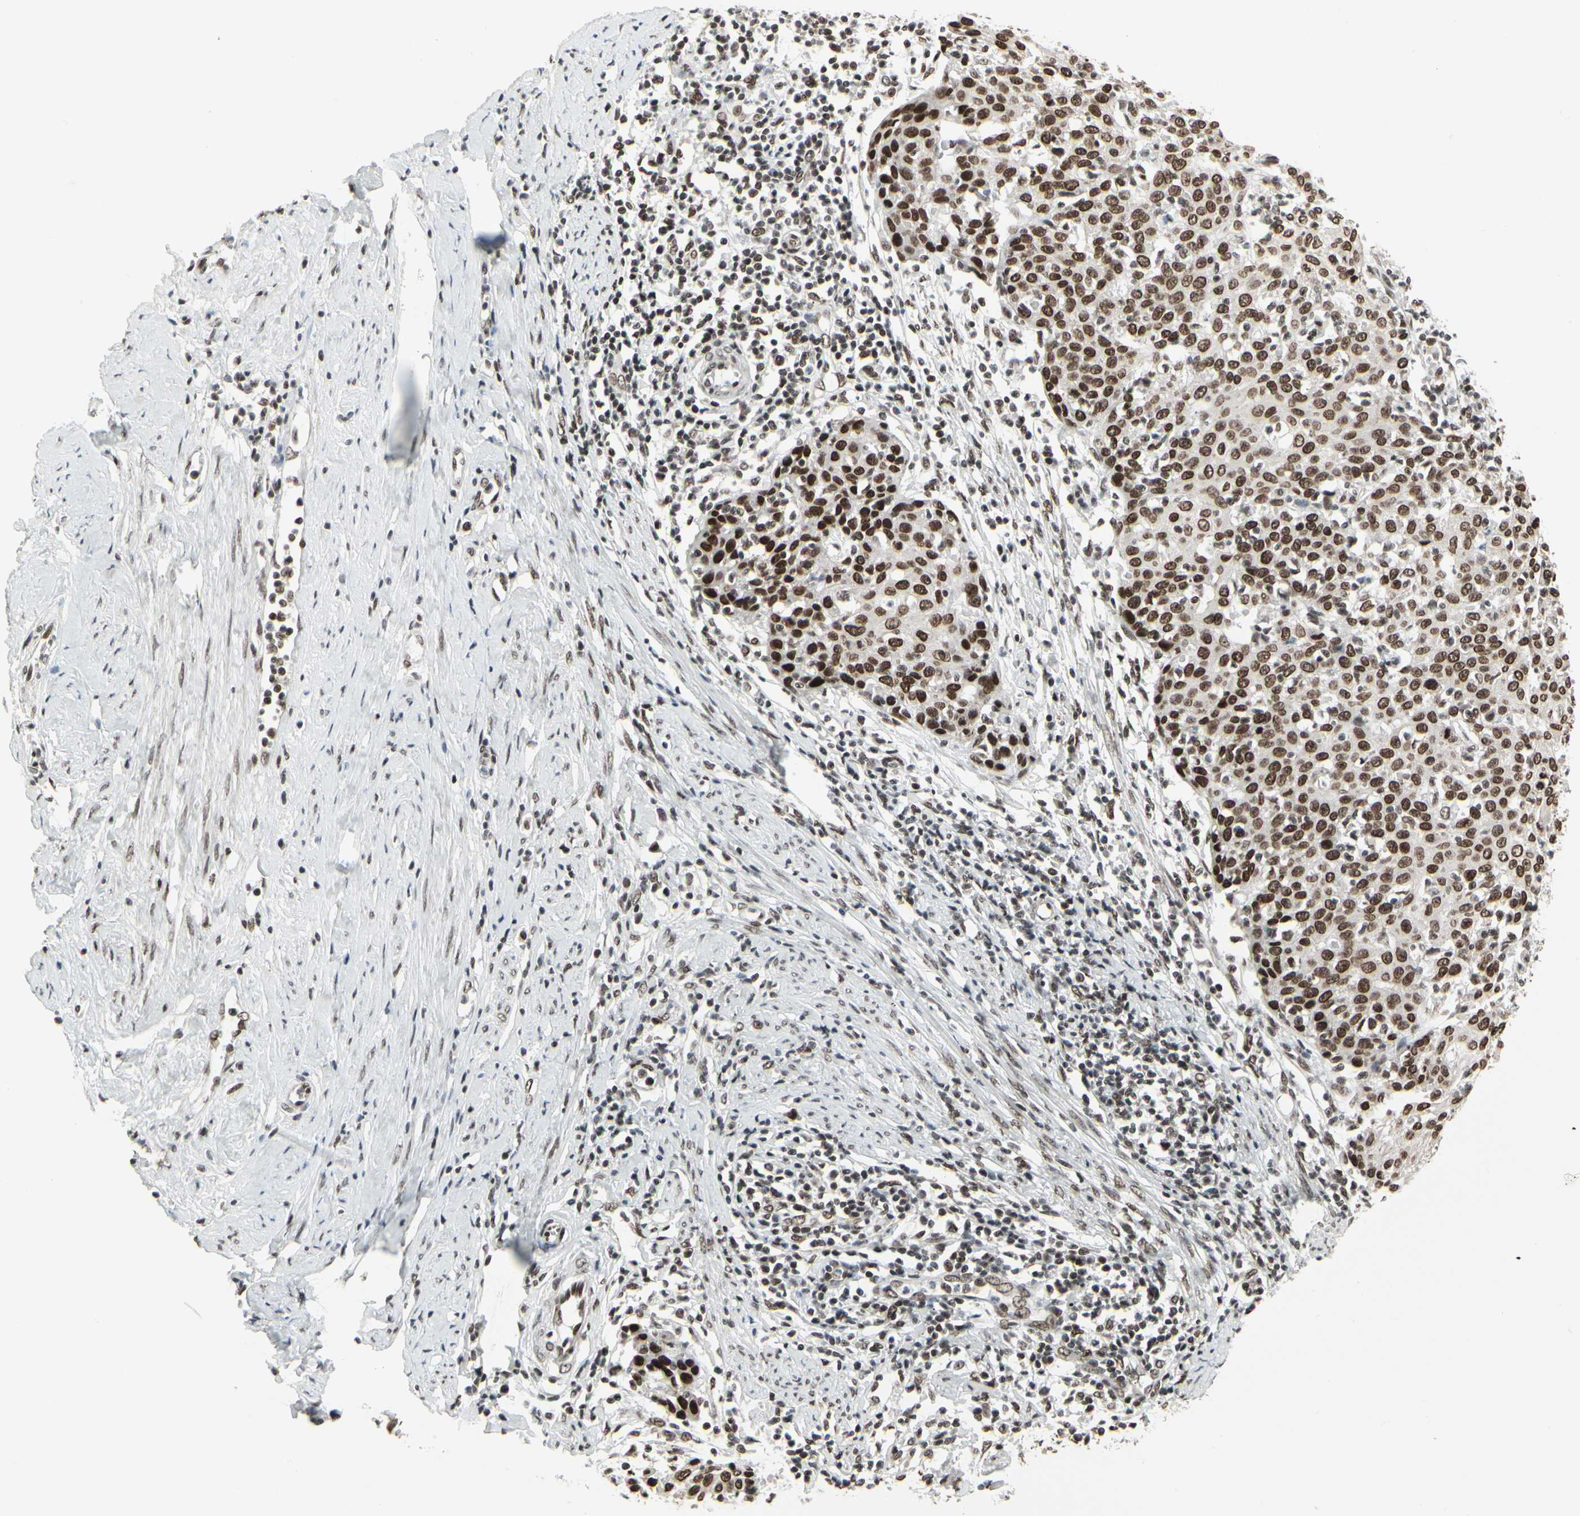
{"staining": {"intensity": "strong", "quantity": ">75%", "location": "nuclear"}, "tissue": "cervical cancer", "cell_type": "Tumor cells", "image_type": "cancer", "snomed": [{"axis": "morphology", "description": "Squamous cell carcinoma, NOS"}, {"axis": "topography", "description": "Cervix"}], "caption": "A histopathology image of human cervical squamous cell carcinoma stained for a protein displays strong nuclear brown staining in tumor cells.", "gene": "HMG20A", "patient": {"sex": "female", "age": 38}}